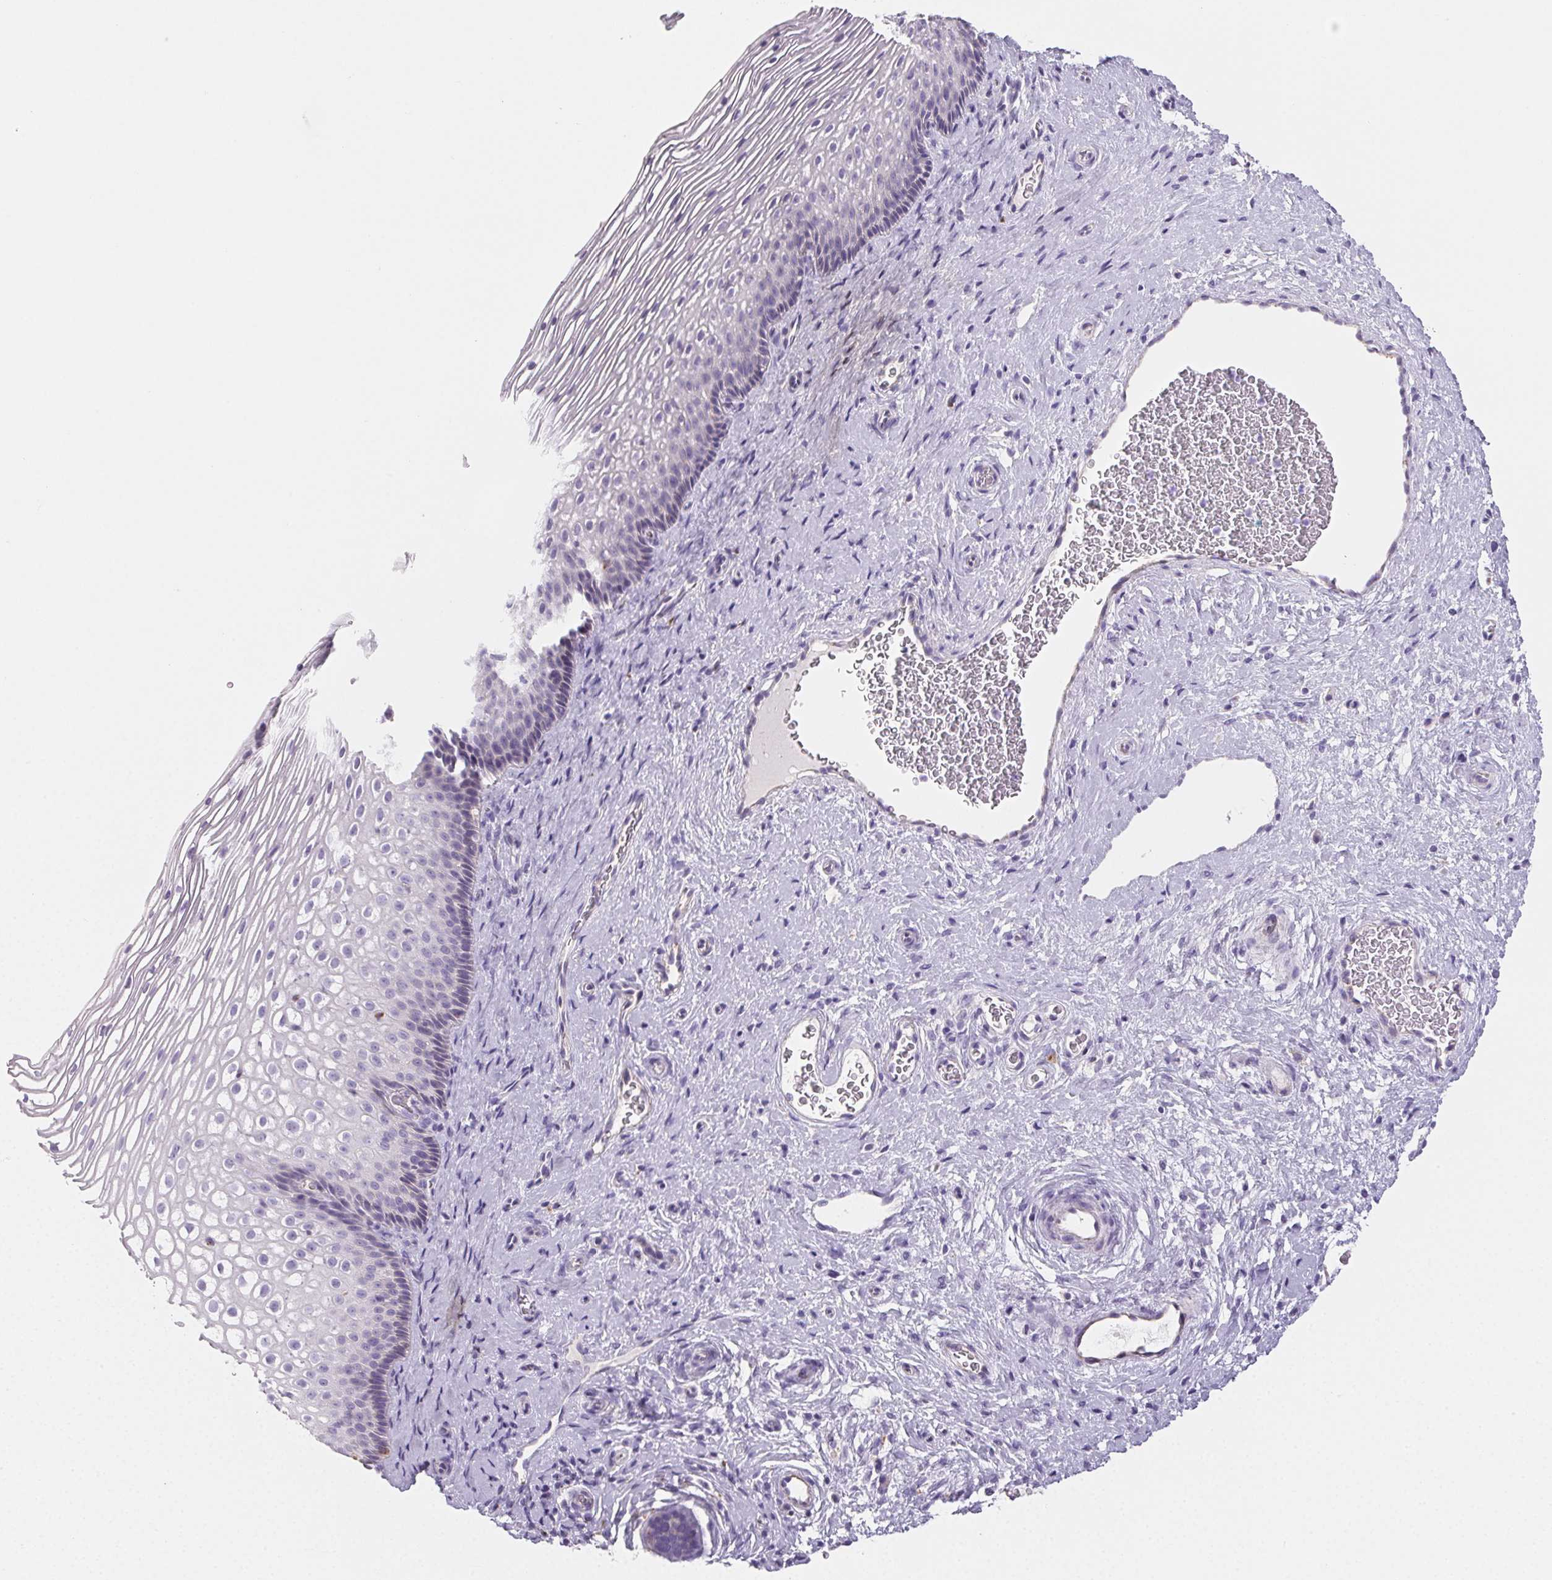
{"staining": {"intensity": "weak", "quantity": "<25%", "location": "cytoplasmic/membranous"}, "tissue": "cervix", "cell_type": "Glandular cells", "image_type": "normal", "snomed": [{"axis": "morphology", "description": "Normal tissue, NOS"}, {"axis": "topography", "description": "Cervix"}], "caption": "The image reveals no staining of glandular cells in normal cervix. The staining is performed using DAB brown chromogen with nuclei counter-stained in using hematoxylin.", "gene": "LIPA", "patient": {"sex": "female", "age": 34}}